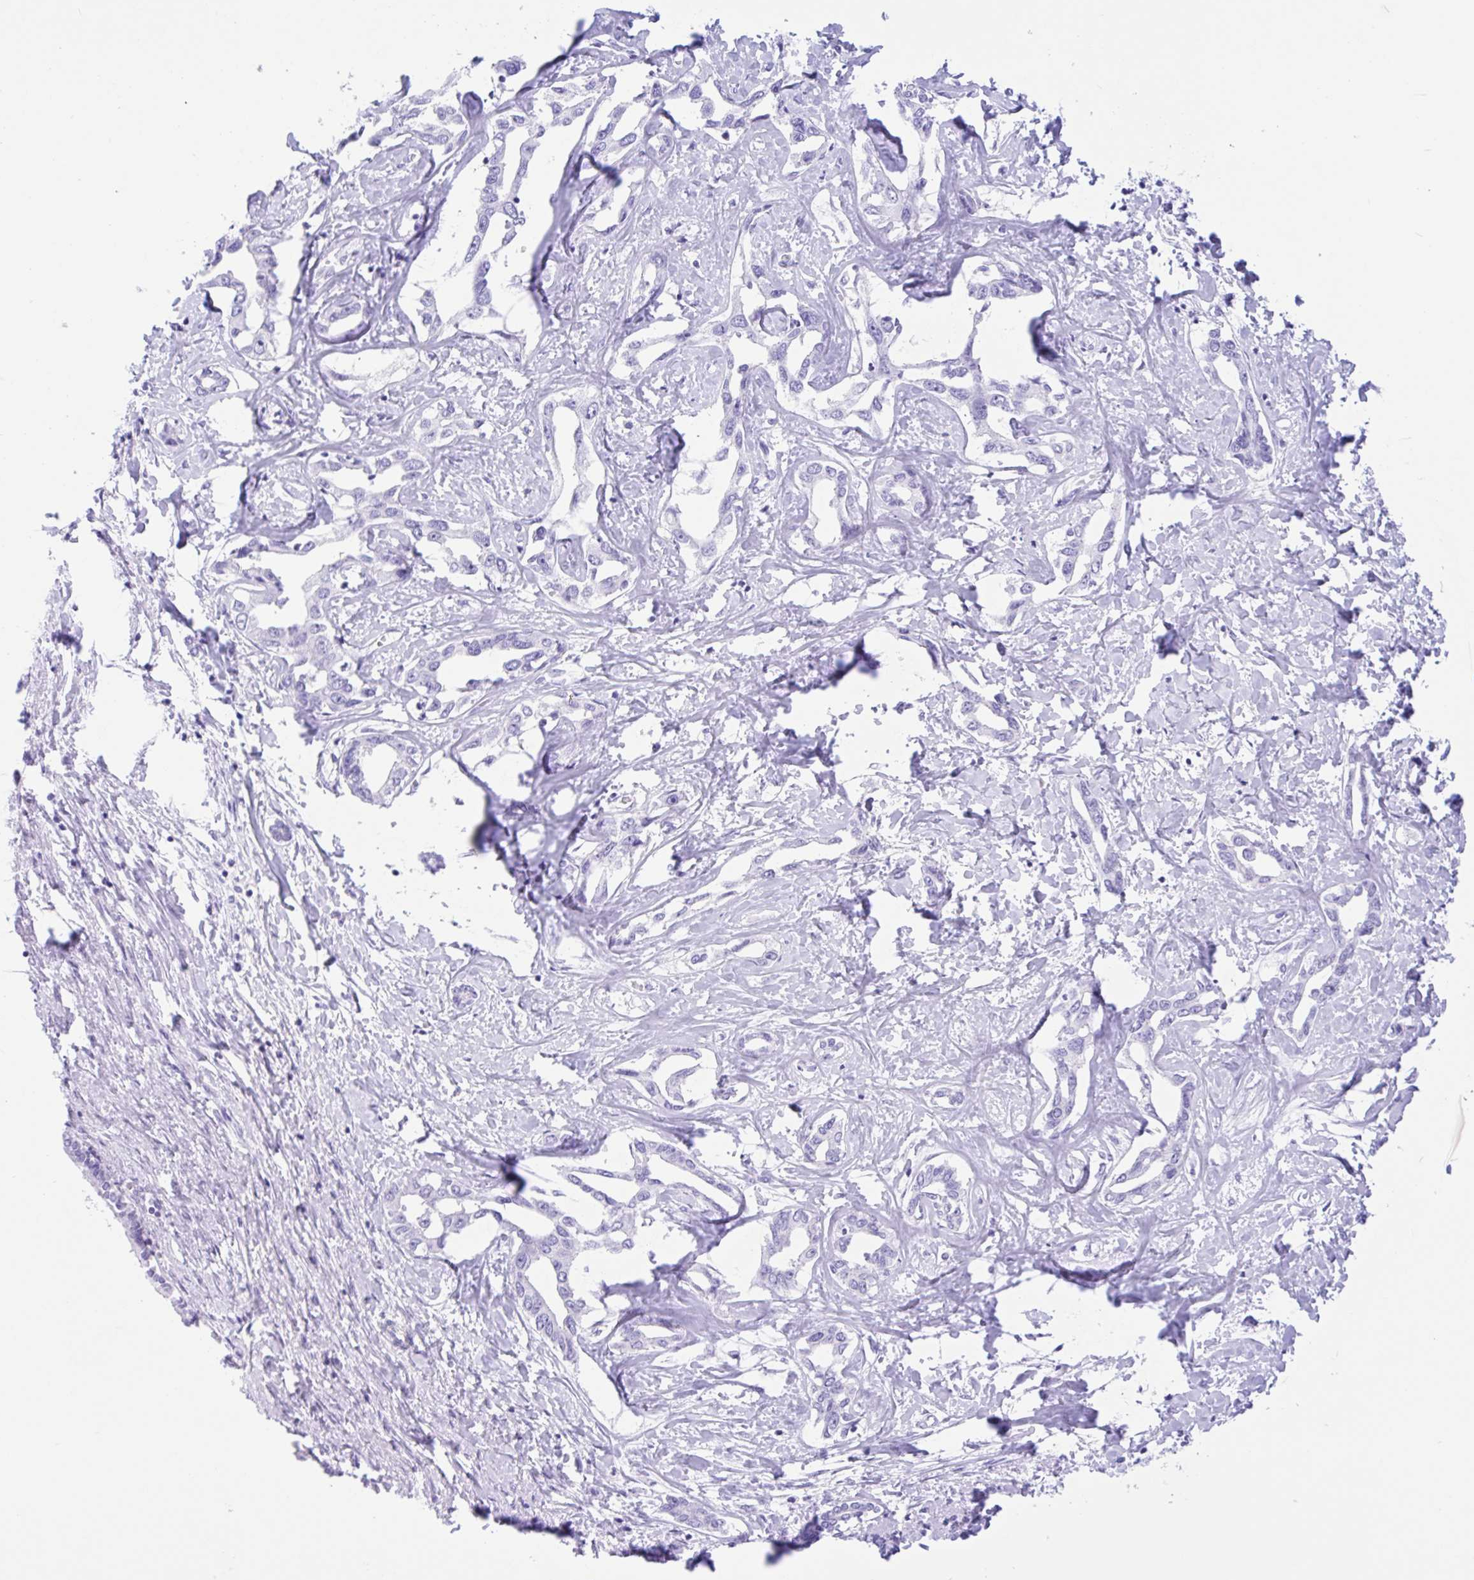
{"staining": {"intensity": "negative", "quantity": "none", "location": "none"}, "tissue": "liver cancer", "cell_type": "Tumor cells", "image_type": "cancer", "snomed": [{"axis": "morphology", "description": "Cholangiocarcinoma"}, {"axis": "topography", "description": "Liver"}], "caption": "An immunohistochemistry histopathology image of liver cancer is shown. There is no staining in tumor cells of liver cancer.", "gene": "IAPP", "patient": {"sex": "male", "age": 59}}